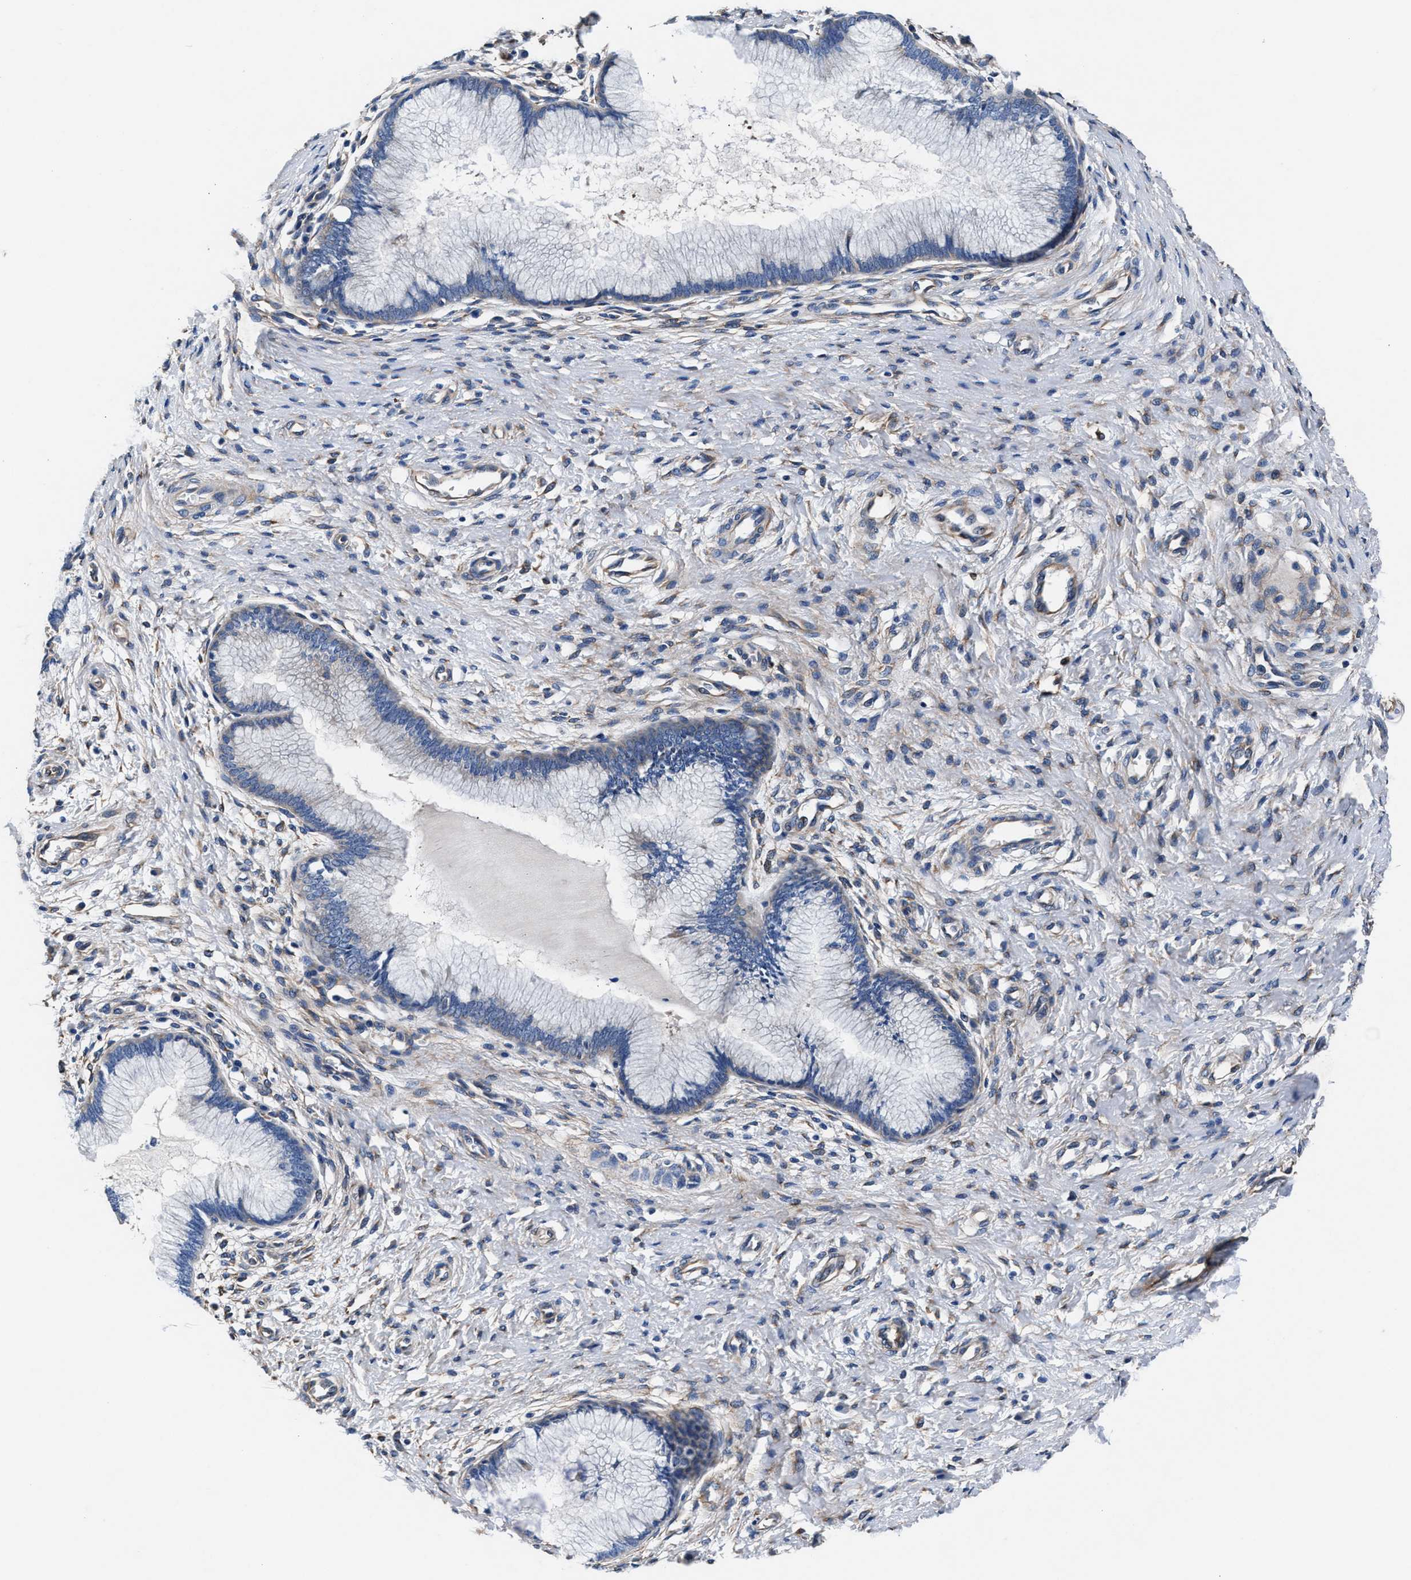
{"staining": {"intensity": "negative", "quantity": "none", "location": "none"}, "tissue": "cervix", "cell_type": "Glandular cells", "image_type": "normal", "snomed": [{"axis": "morphology", "description": "Normal tissue, NOS"}, {"axis": "topography", "description": "Cervix"}], "caption": "Immunohistochemistry (IHC) micrograph of benign cervix: cervix stained with DAB displays no significant protein positivity in glandular cells.", "gene": "SH3GL1", "patient": {"sex": "female", "age": 55}}